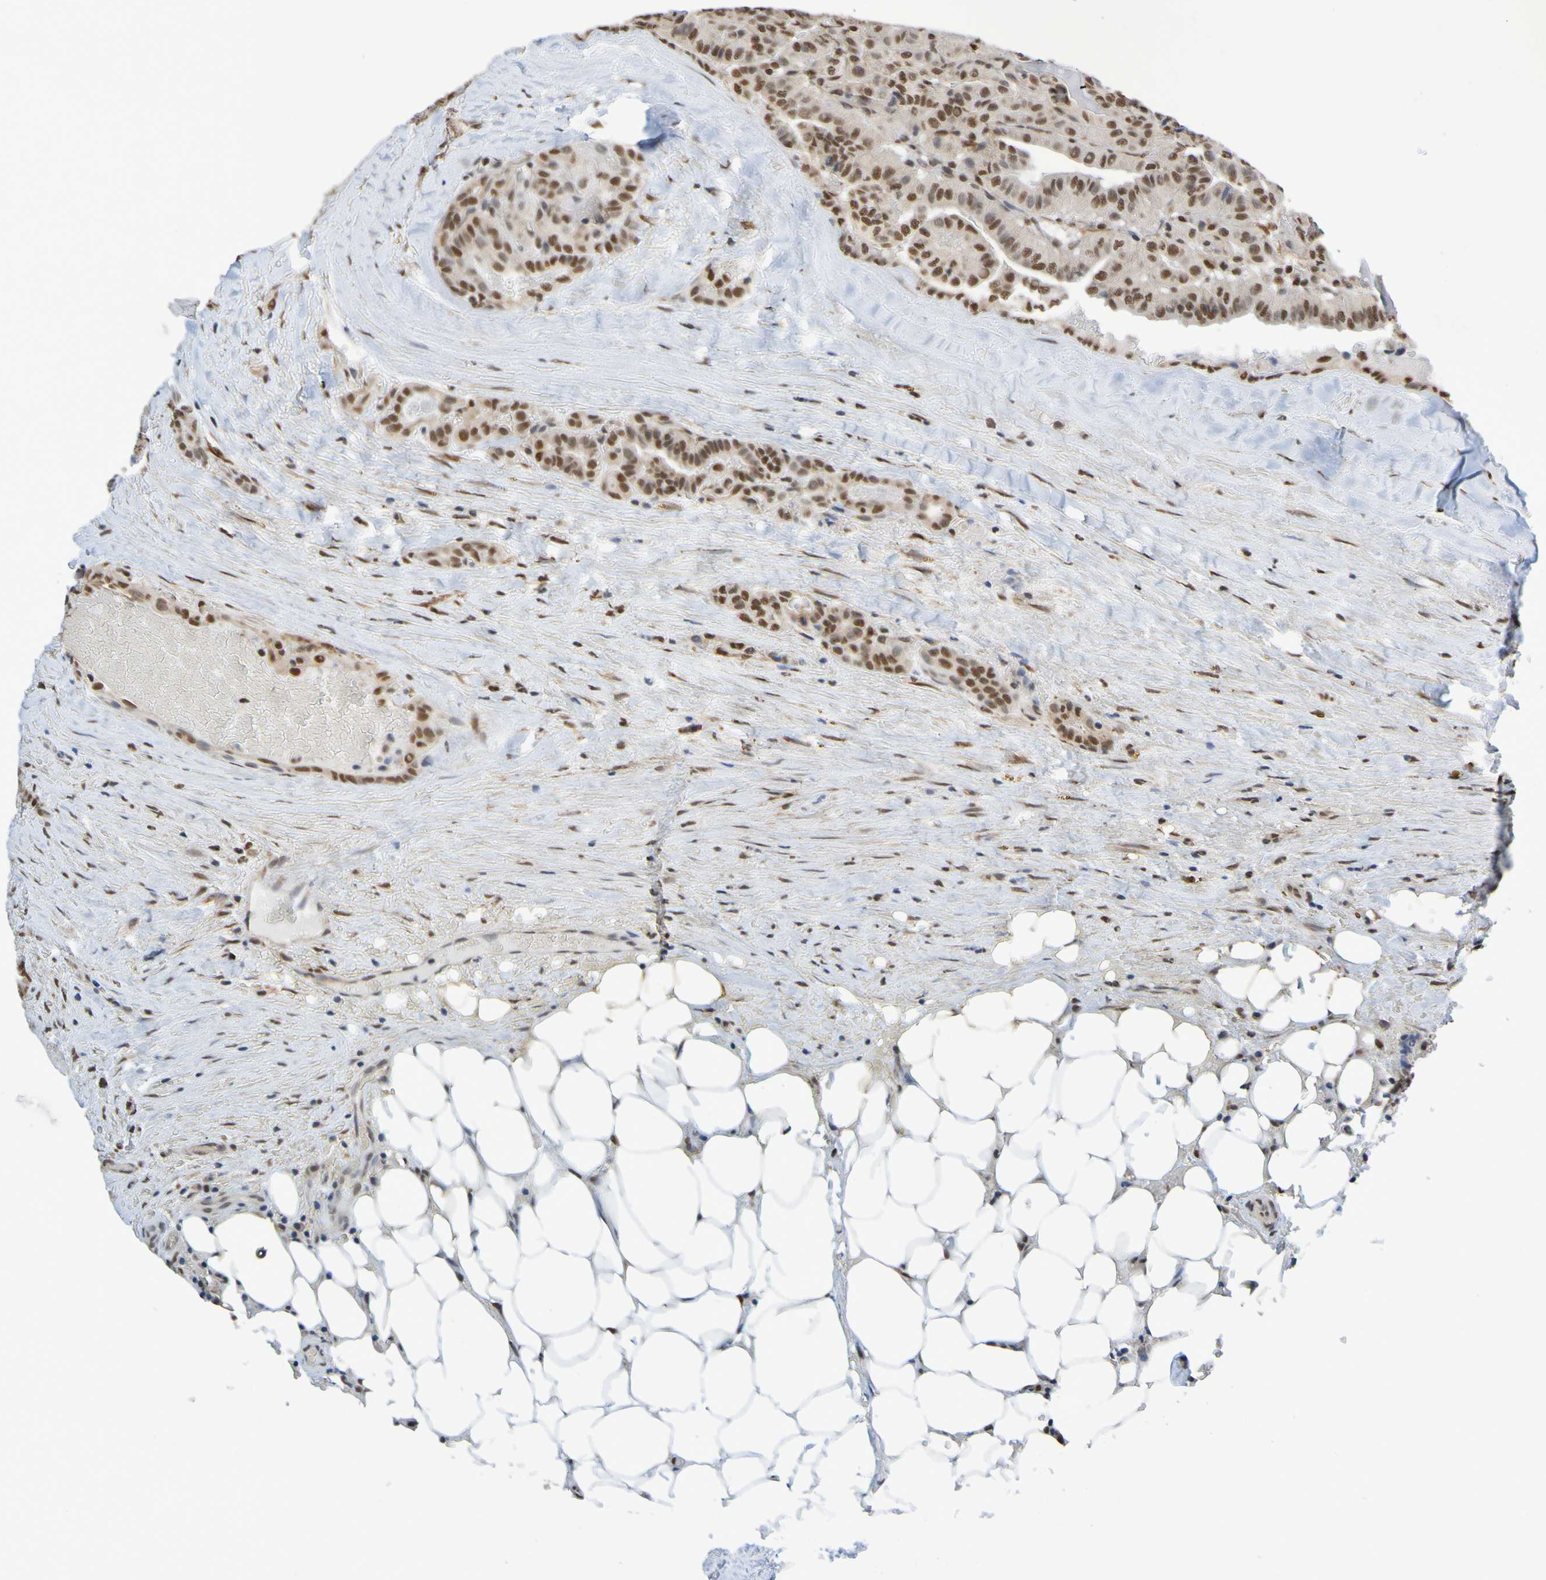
{"staining": {"intensity": "strong", "quantity": ">75%", "location": "nuclear"}, "tissue": "head and neck cancer", "cell_type": "Tumor cells", "image_type": "cancer", "snomed": [{"axis": "morphology", "description": "Squamous cell carcinoma, NOS"}, {"axis": "topography", "description": "Oral tissue"}, {"axis": "topography", "description": "Head-Neck"}], "caption": "An image of squamous cell carcinoma (head and neck) stained for a protein shows strong nuclear brown staining in tumor cells. (brown staining indicates protein expression, while blue staining denotes nuclei).", "gene": "HDAC2", "patient": {"sex": "female", "age": 50}}